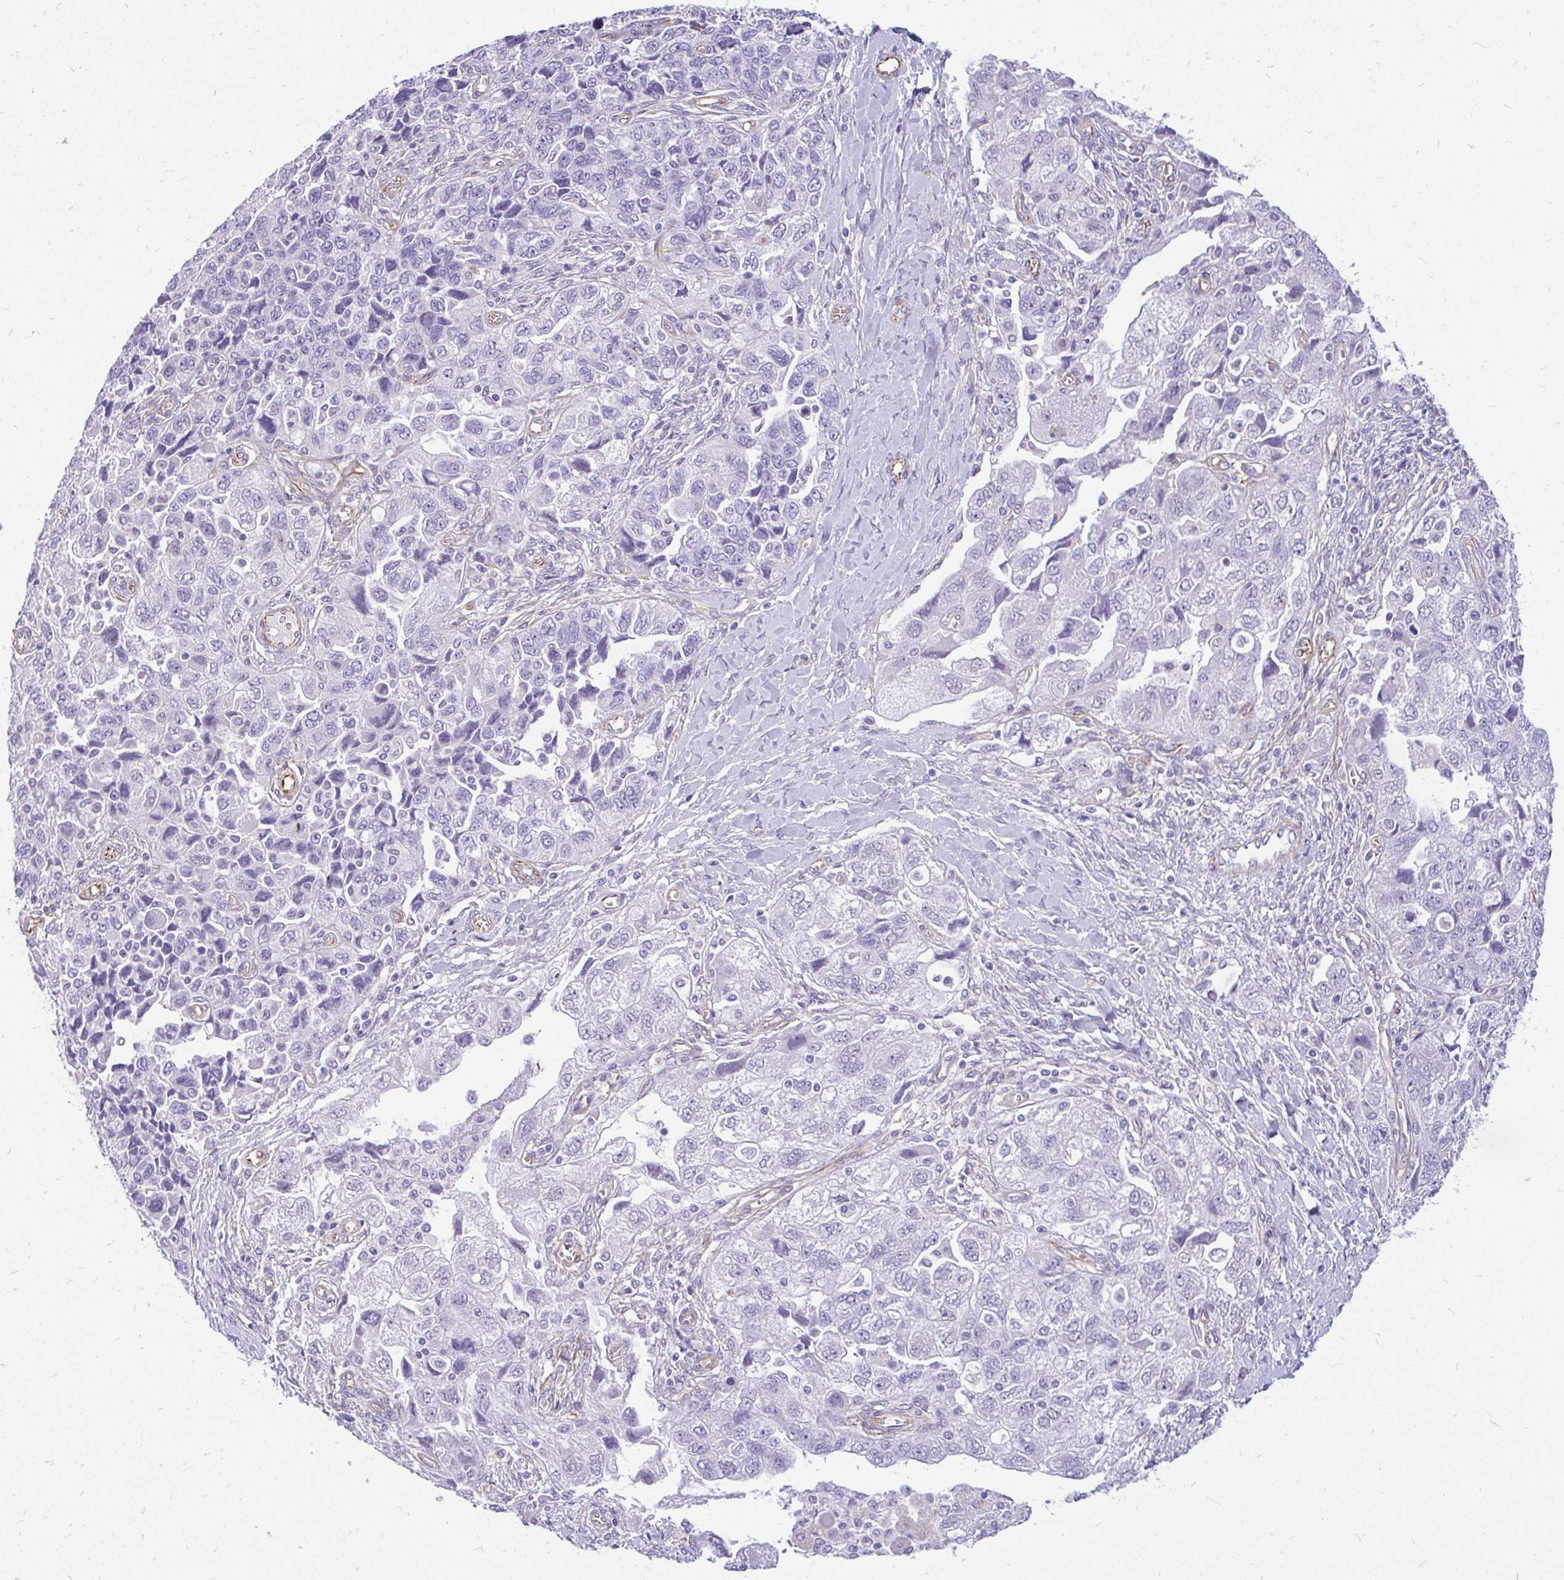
{"staining": {"intensity": "negative", "quantity": "none", "location": "none"}, "tissue": "ovarian cancer", "cell_type": "Tumor cells", "image_type": "cancer", "snomed": [{"axis": "morphology", "description": "Carcinoma, NOS"}, {"axis": "morphology", "description": "Cystadenocarcinoma, serous, NOS"}, {"axis": "topography", "description": "Ovary"}], "caption": "Immunohistochemical staining of serous cystadenocarcinoma (ovarian) shows no significant expression in tumor cells. Brightfield microscopy of immunohistochemistry (IHC) stained with DAB (3,3'-diaminobenzidine) (brown) and hematoxylin (blue), captured at high magnification.", "gene": "FAM83C", "patient": {"sex": "female", "age": 69}}